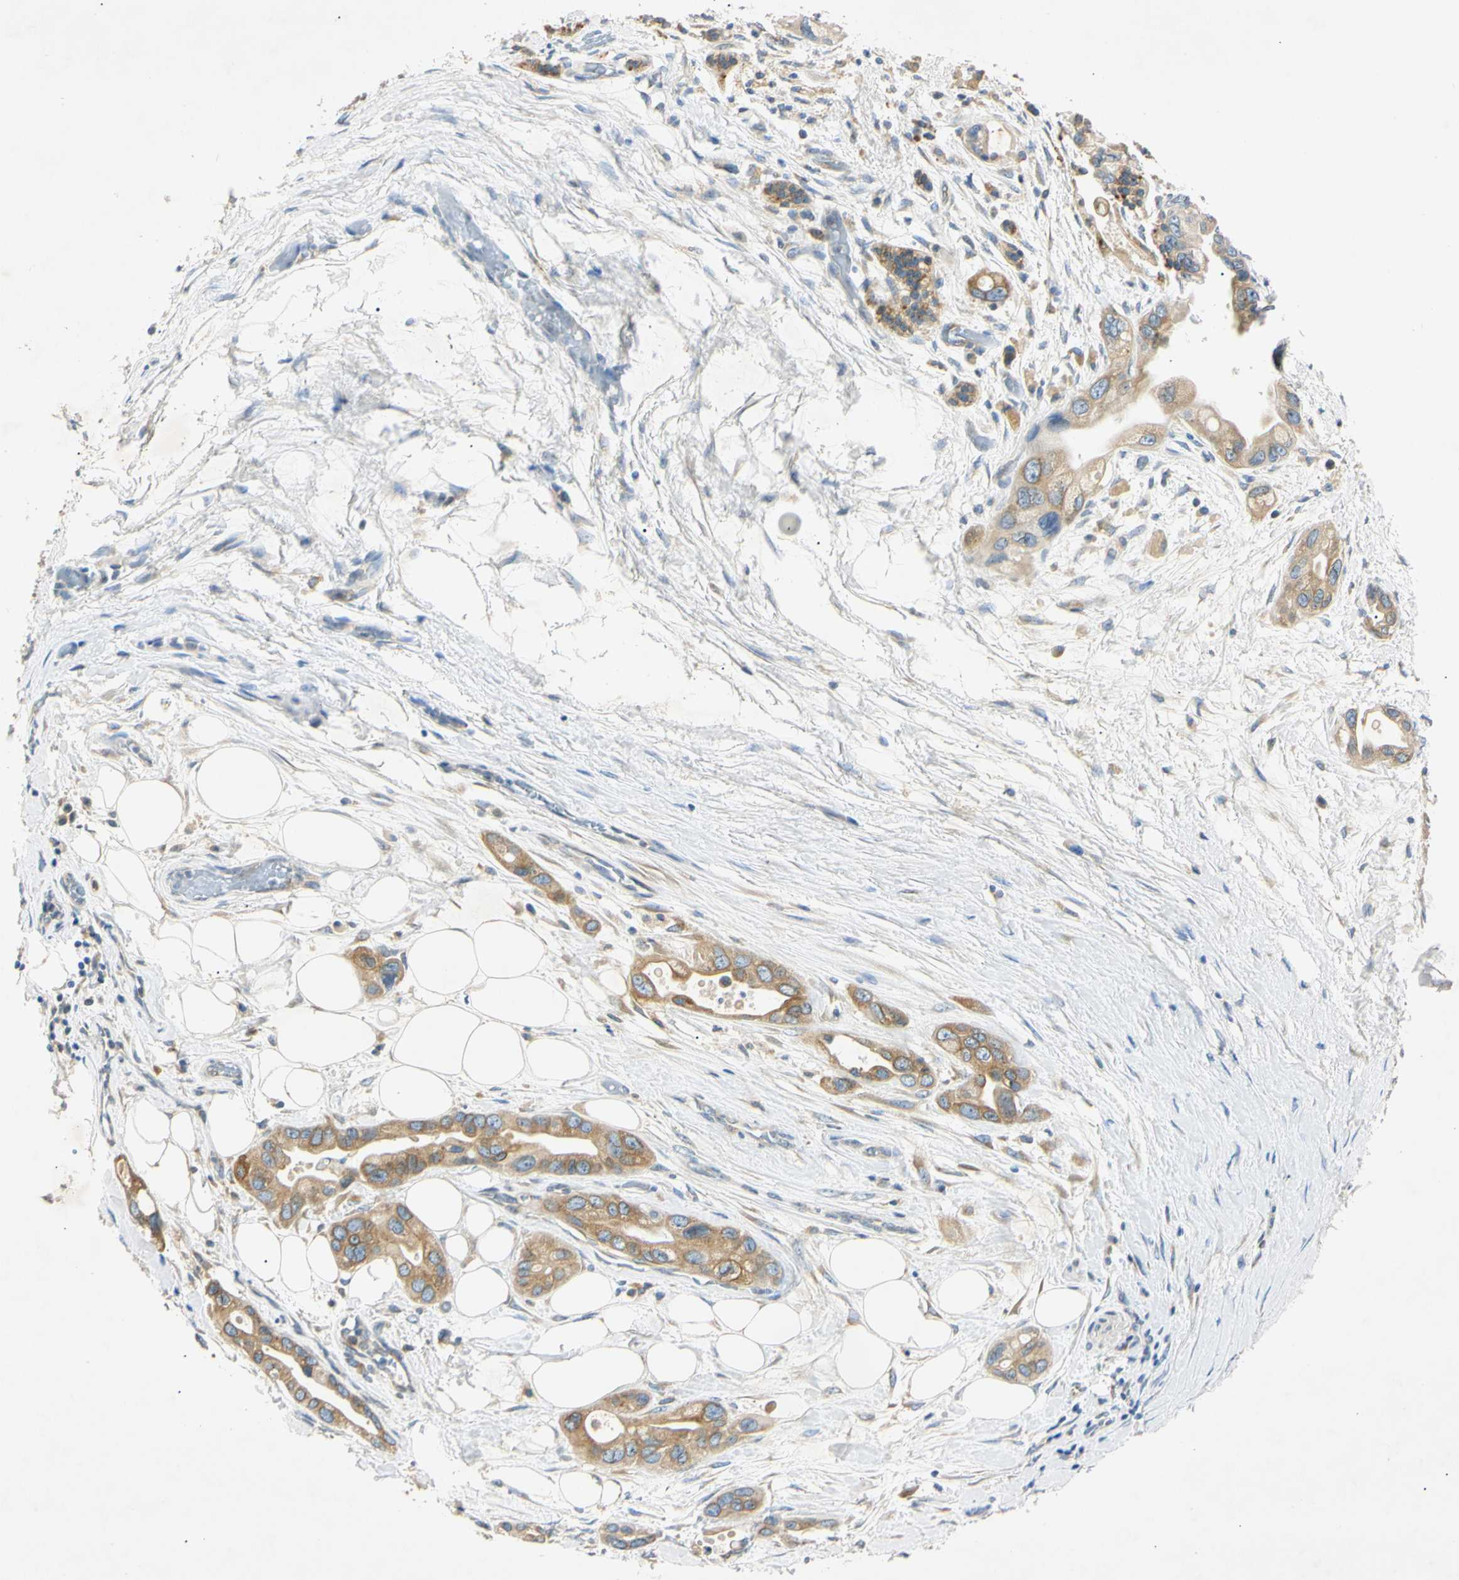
{"staining": {"intensity": "moderate", "quantity": ">75%", "location": "cytoplasmic/membranous"}, "tissue": "pancreatic cancer", "cell_type": "Tumor cells", "image_type": "cancer", "snomed": [{"axis": "morphology", "description": "Adenocarcinoma, NOS"}, {"axis": "topography", "description": "Pancreas"}], "caption": "Adenocarcinoma (pancreatic) tissue shows moderate cytoplasmic/membranous expression in approximately >75% of tumor cells", "gene": "DNAJB12", "patient": {"sex": "female", "age": 77}}